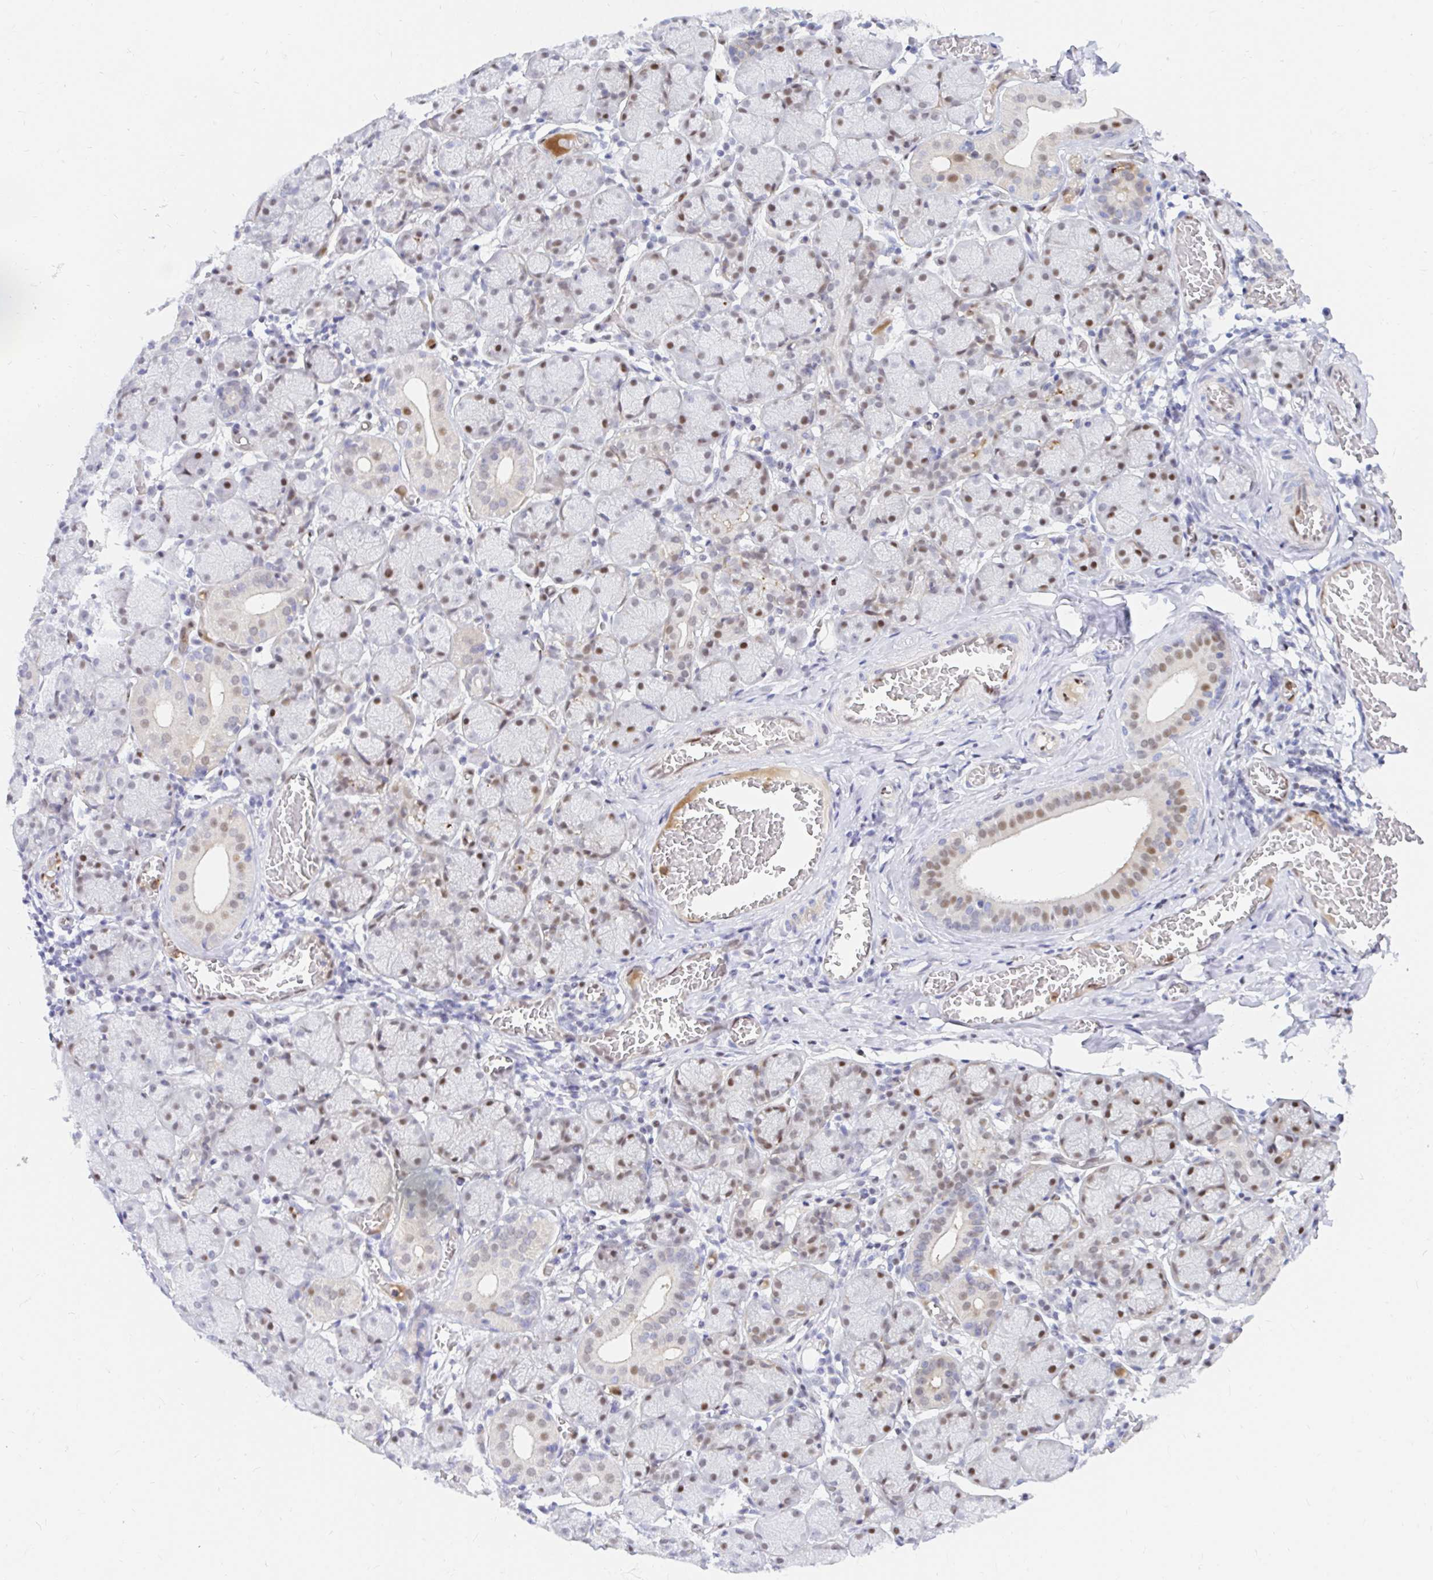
{"staining": {"intensity": "moderate", "quantity": "25%-75%", "location": "nuclear"}, "tissue": "salivary gland", "cell_type": "Glandular cells", "image_type": "normal", "snomed": [{"axis": "morphology", "description": "Normal tissue, NOS"}, {"axis": "topography", "description": "Salivary gland"}], "caption": "Salivary gland stained for a protein demonstrates moderate nuclear positivity in glandular cells. The protein is stained brown, and the nuclei are stained in blue (DAB IHC with brightfield microscopy, high magnification).", "gene": "HINFP", "patient": {"sex": "female", "age": 24}}